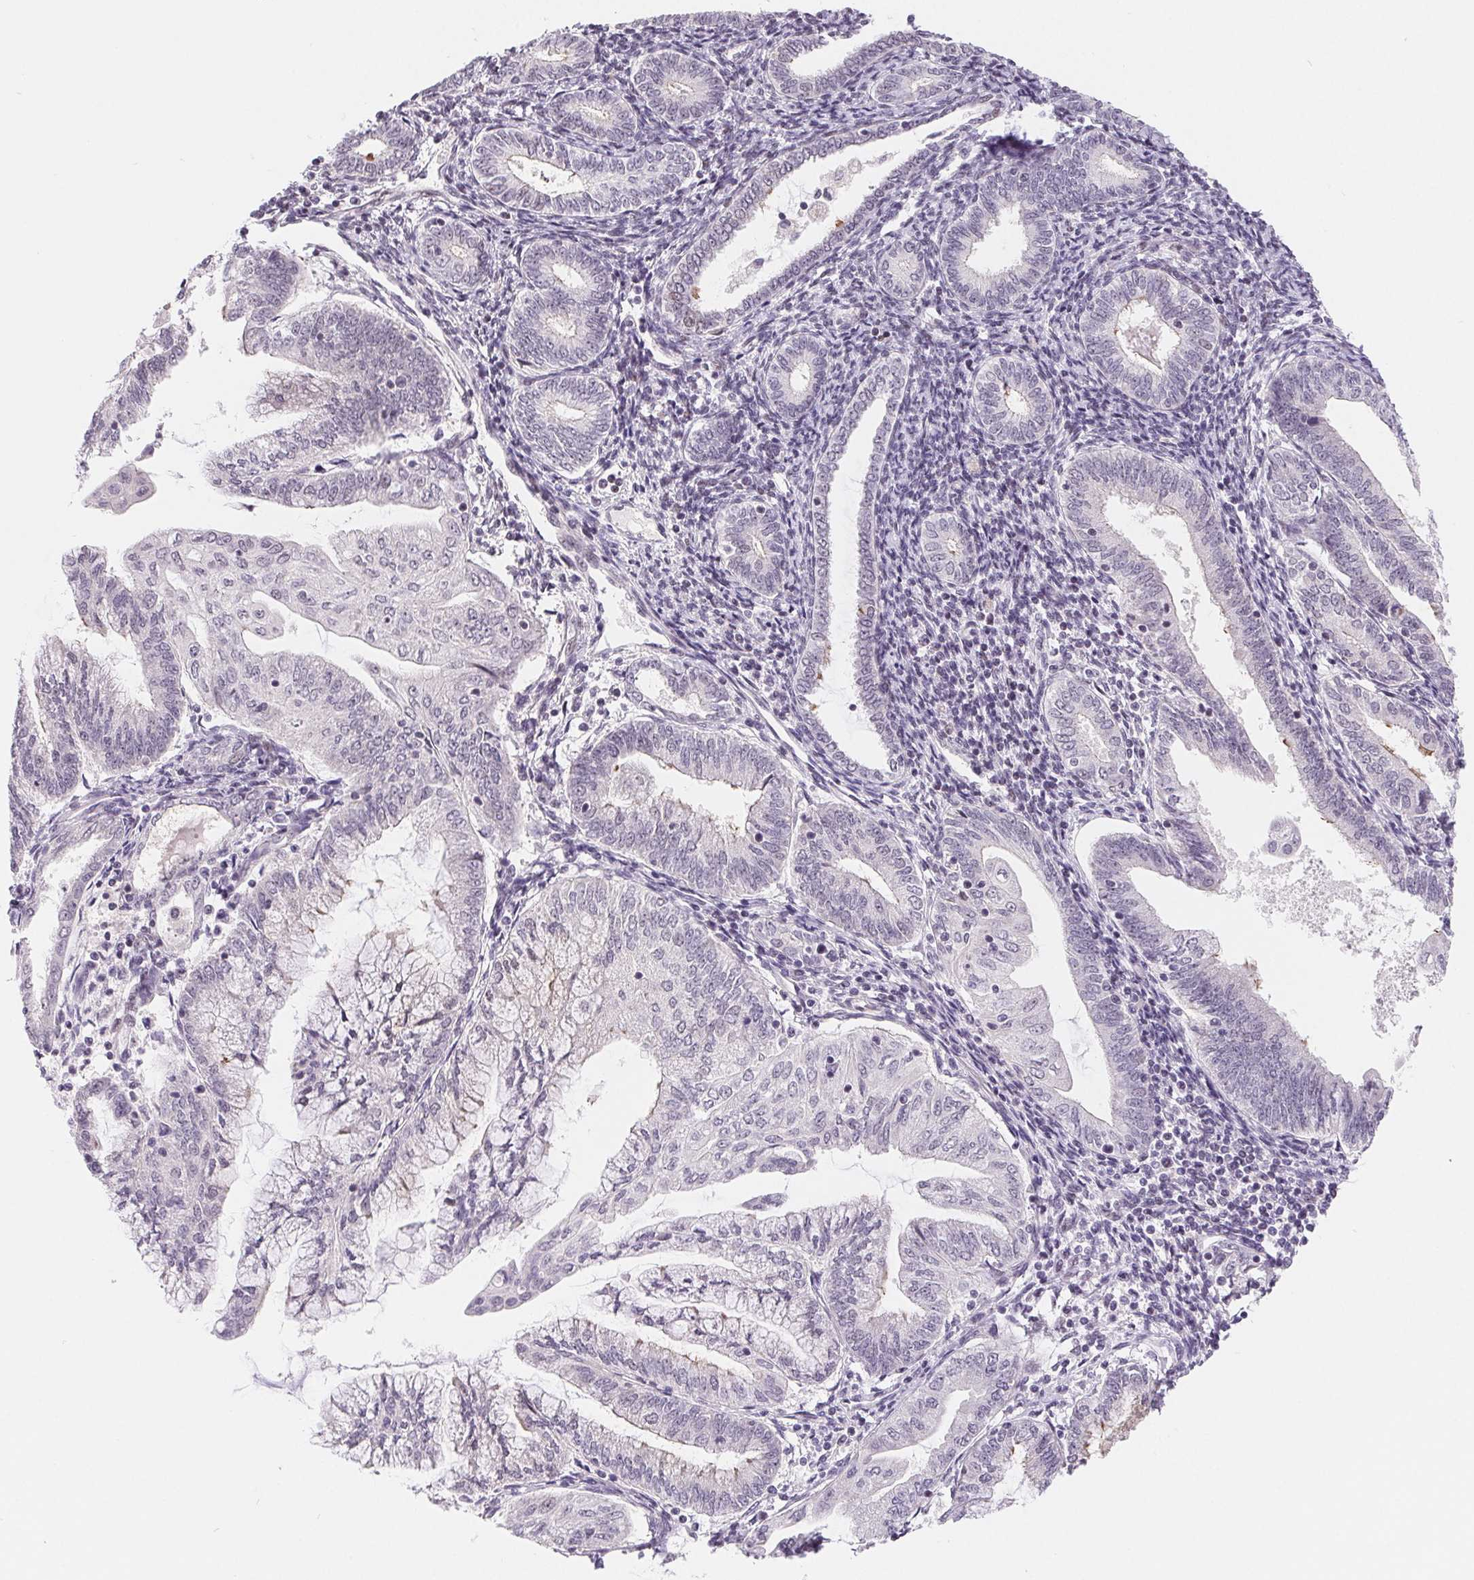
{"staining": {"intensity": "negative", "quantity": "none", "location": "none"}, "tissue": "endometrial cancer", "cell_type": "Tumor cells", "image_type": "cancer", "snomed": [{"axis": "morphology", "description": "Adenocarcinoma, NOS"}, {"axis": "topography", "description": "Endometrium"}], "caption": "An image of human endometrial adenocarcinoma is negative for staining in tumor cells.", "gene": "LCA5L", "patient": {"sex": "female", "age": 55}}